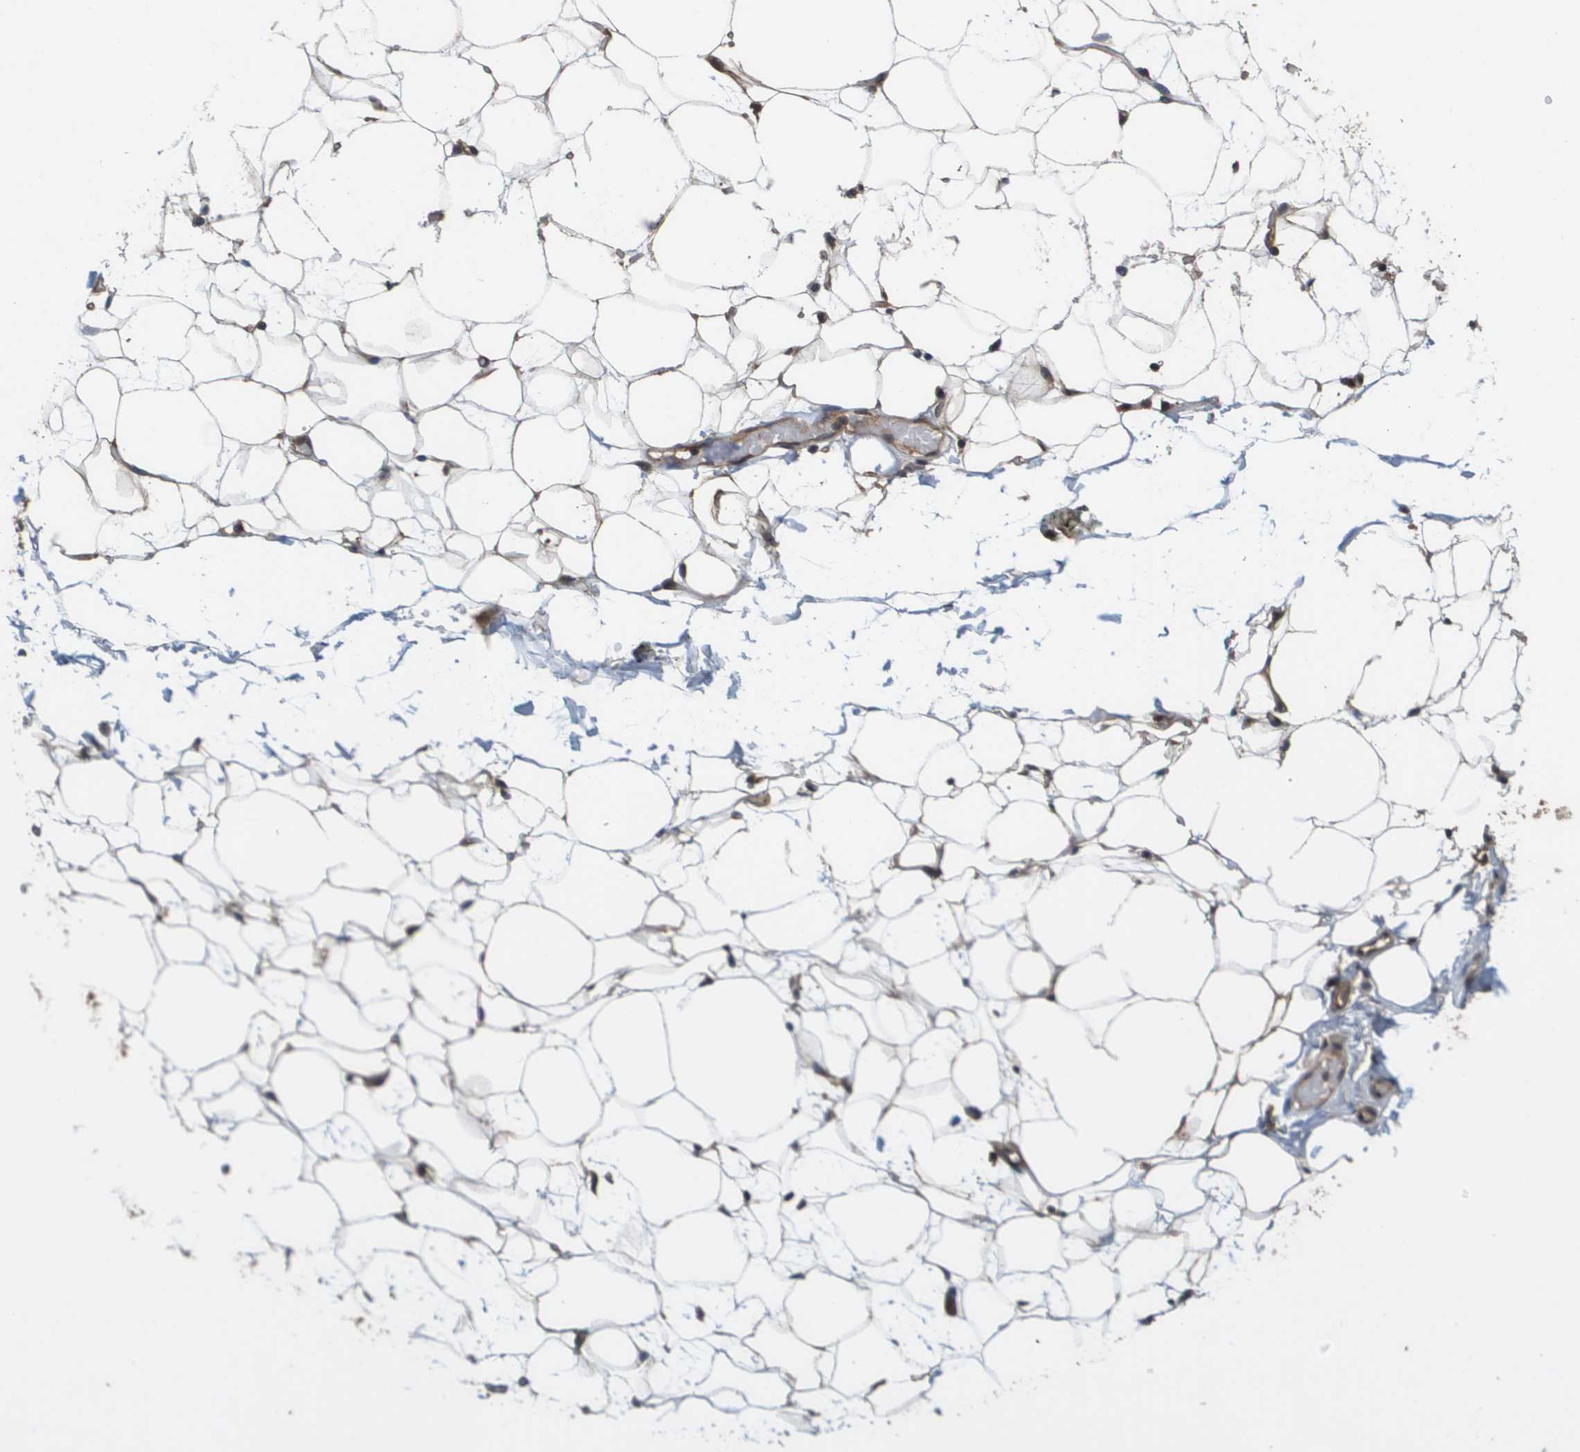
{"staining": {"intensity": "moderate", "quantity": ">75%", "location": "cytoplasmic/membranous"}, "tissue": "adipose tissue", "cell_type": "Adipocytes", "image_type": "normal", "snomed": [{"axis": "morphology", "description": "Normal tissue, NOS"}, {"axis": "topography", "description": "Breast"}, {"axis": "topography", "description": "Soft tissue"}], "caption": "Immunohistochemistry image of unremarkable human adipose tissue stained for a protein (brown), which displays medium levels of moderate cytoplasmic/membranous expression in approximately >75% of adipocytes.", "gene": "CTPS2", "patient": {"sex": "female", "age": 75}}